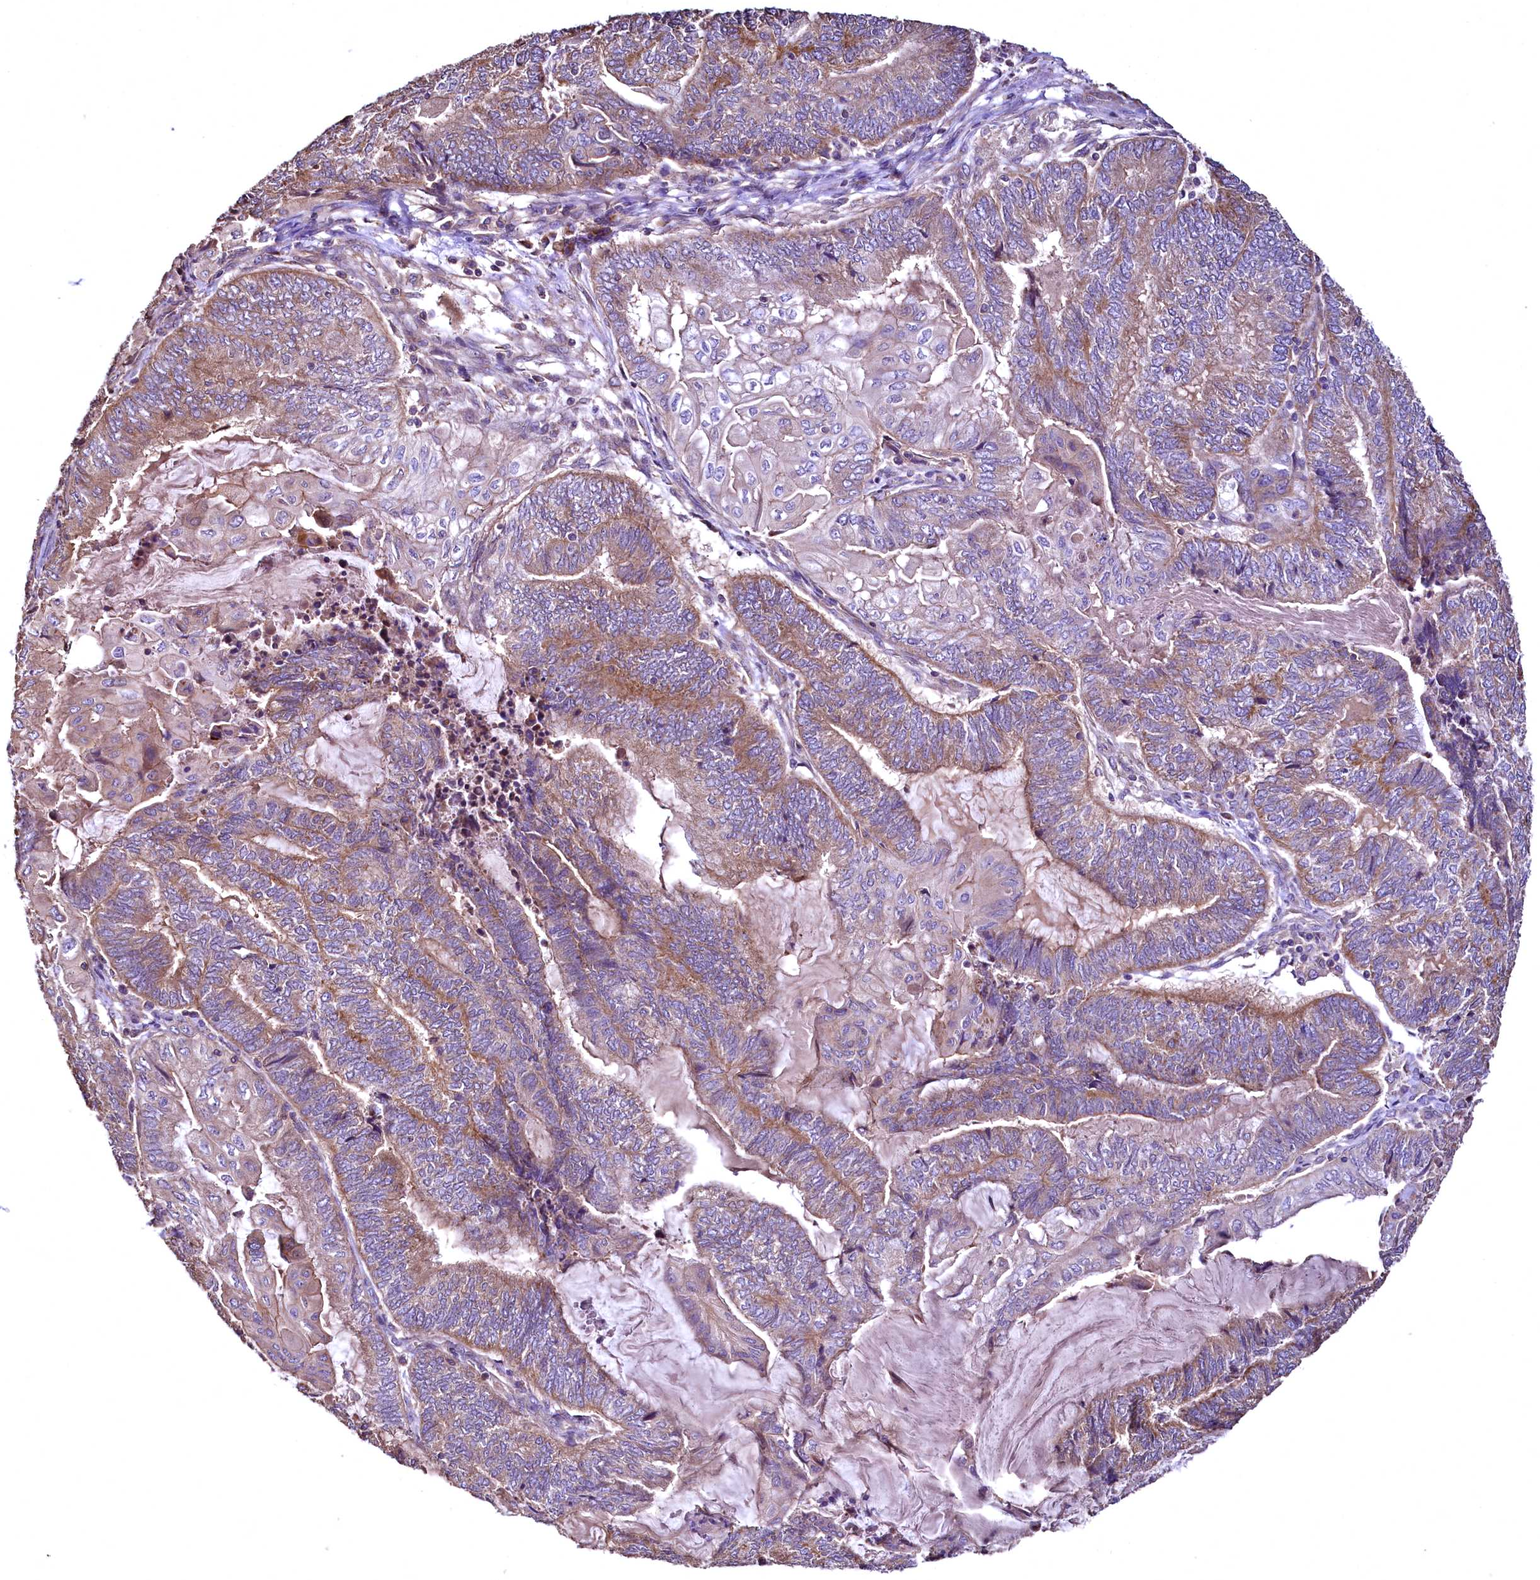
{"staining": {"intensity": "moderate", "quantity": ">75%", "location": "cytoplasmic/membranous"}, "tissue": "endometrial cancer", "cell_type": "Tumor cells", "image_type": "cancer", "snomed": [{"axis": "morphology", "description": "Adenocarcinoma, NOS"}, {"axis": "topography", "description": "Uterus"}, {"axis": "topography", "description": "Endometrium"}], "caption": "Immunohistochemical staining of human endometrial adenocarcinoma shows moderate cytoplasmic/membranous protein expression in about >75% of tumor cells. (DAB (3,3'-diaminobenzidine) IHC with brightfield microscopy, high magnification).", "gene": "TBCEL", "patient": {"sex": "female", "age": 70}}